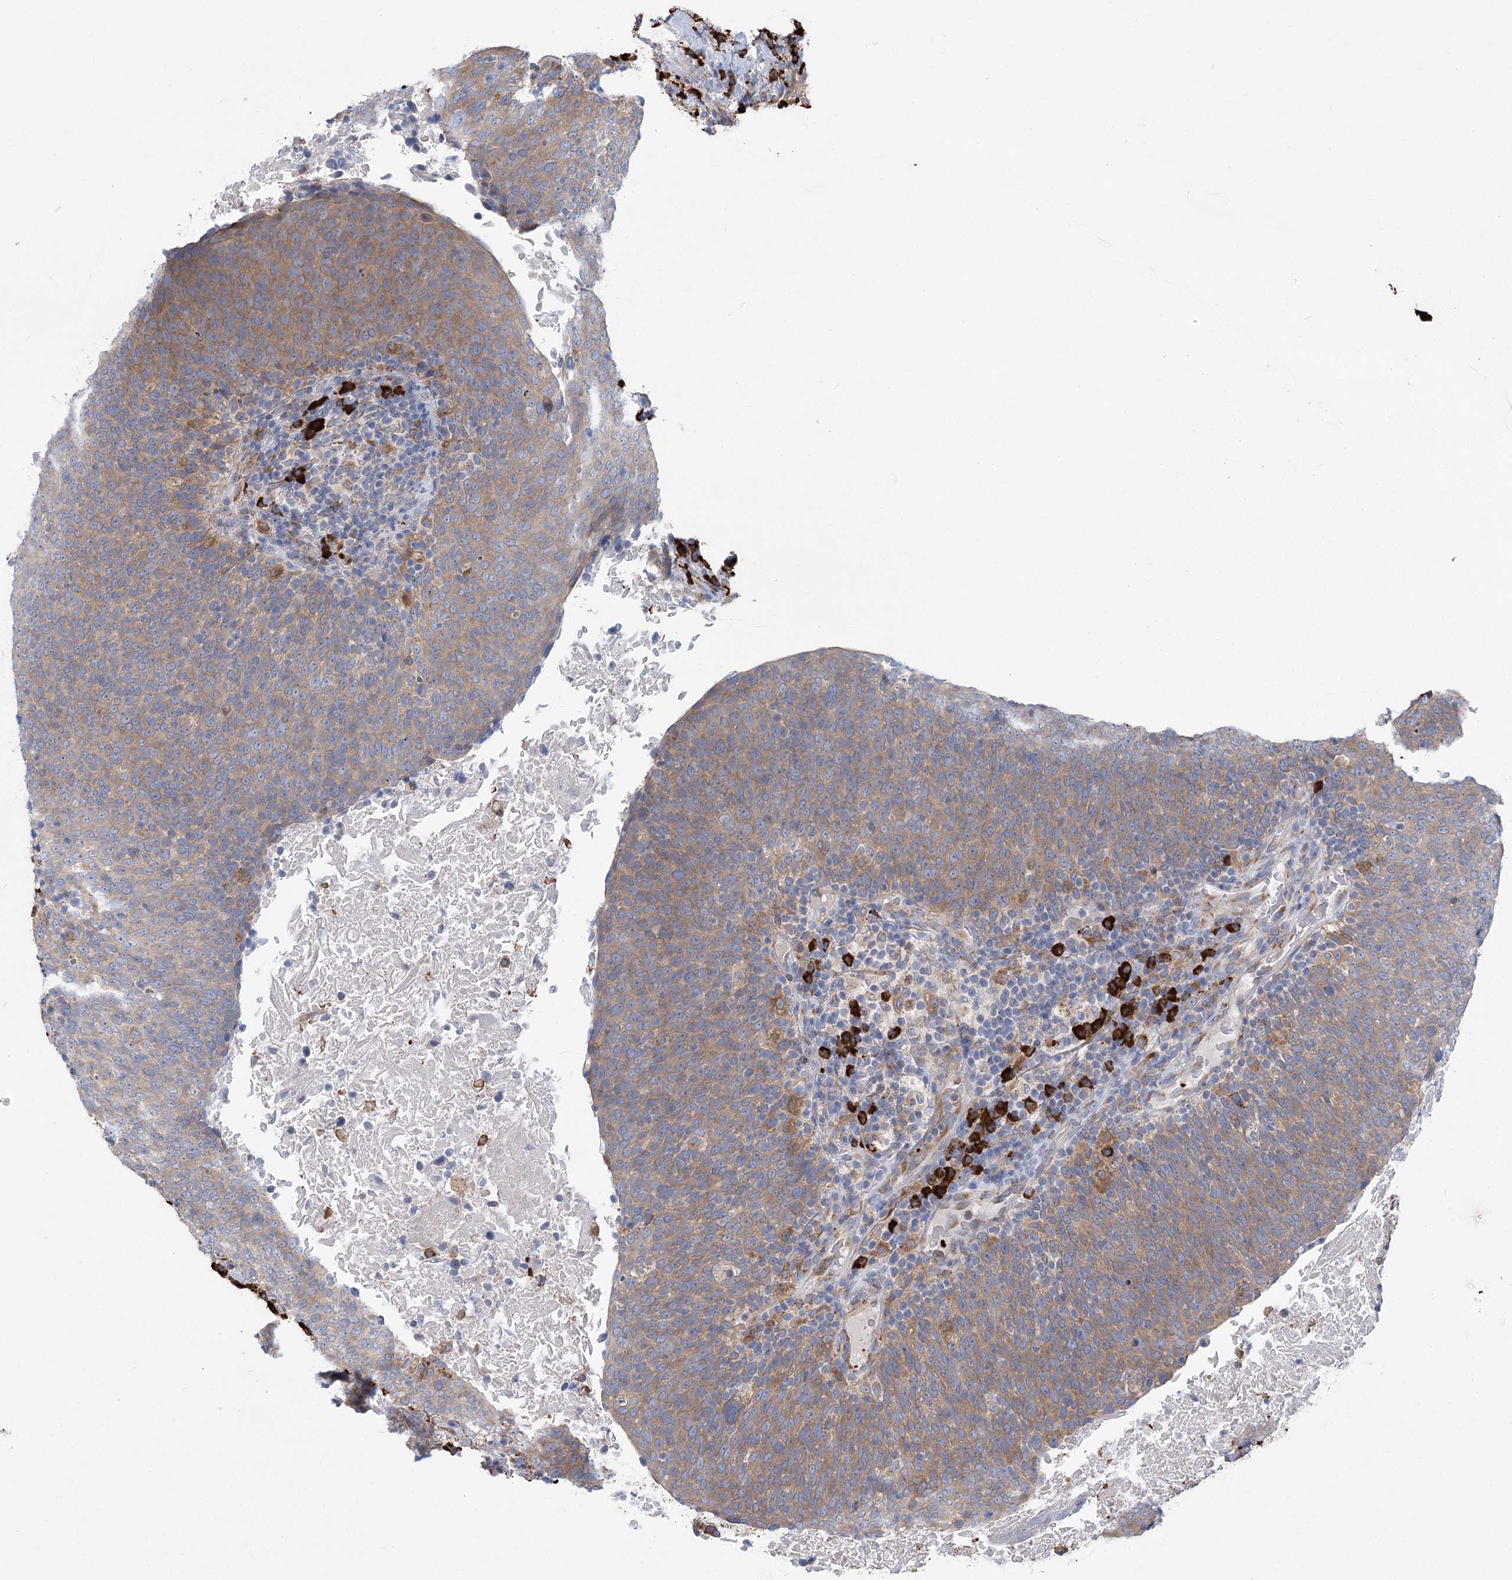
{"staining": {"intensity": "moderate", "quantity": "25%-75%", "location": "cytoplasmic/membranous"}, "tissue": "head and neck cancer", "cell_type": "Tumor cells", "image_type": "cancer", "snomed": [{"axis": "morphology", "description": "Squamous cell carcinoma, NOS"}, {"axis": "morphology", "description": "Squamous cell carcinoma, metastatic, NOS"}, {"axis": "topography", "description": "Lymph node"}, {"axis": "topography", "description": "Head-Neck"}], "caption": "Tumor cells exhibit medium levels of moderate cytoplasmic/membranous staining in about 25%-75% of cells in human squamous cell carcinoma (head and neck).", "gene": "METTL24", "patient": {"sex": "male", "age": 62}}